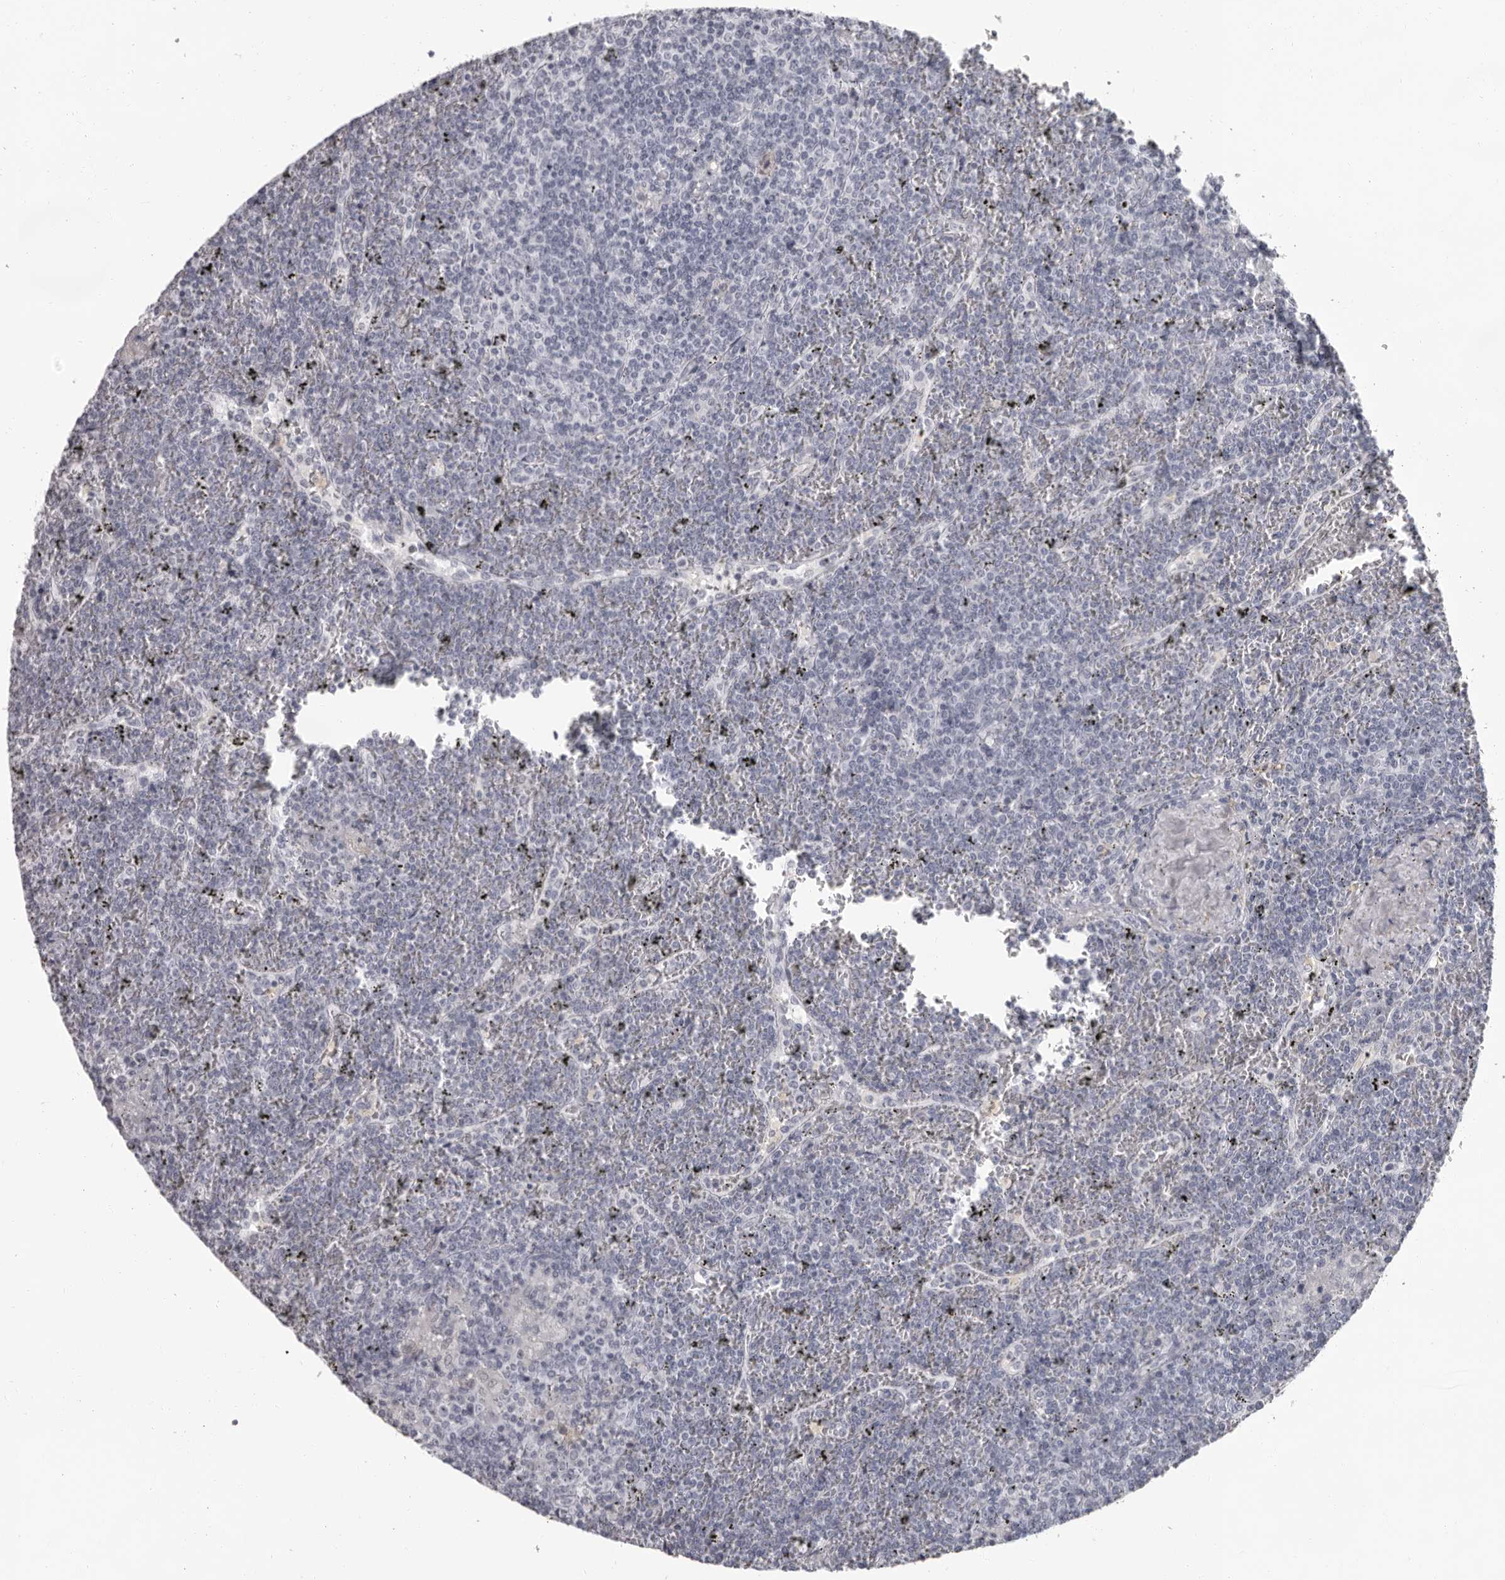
{"staining": {"intensity": "negative", "quantity": "none", "location": "none"}, "tissue": "lymphoma", "cell_type": "Tumor cells", "image_type": "cancer", "snomed": [{"axis": "morphology", "description": "Malignant lymphoma, non-Hodgkin's type, Low grade"}, {"axis": "topography", "description": "Spleen"}], "caption": "Low-grade malignant lymphoma, non-Hodgkin's type stained for a protein using immunohistochemistry reveals no expression tumor cells.", "gene": "LZIC", "patient": {"sex": "female", "age": 19}}